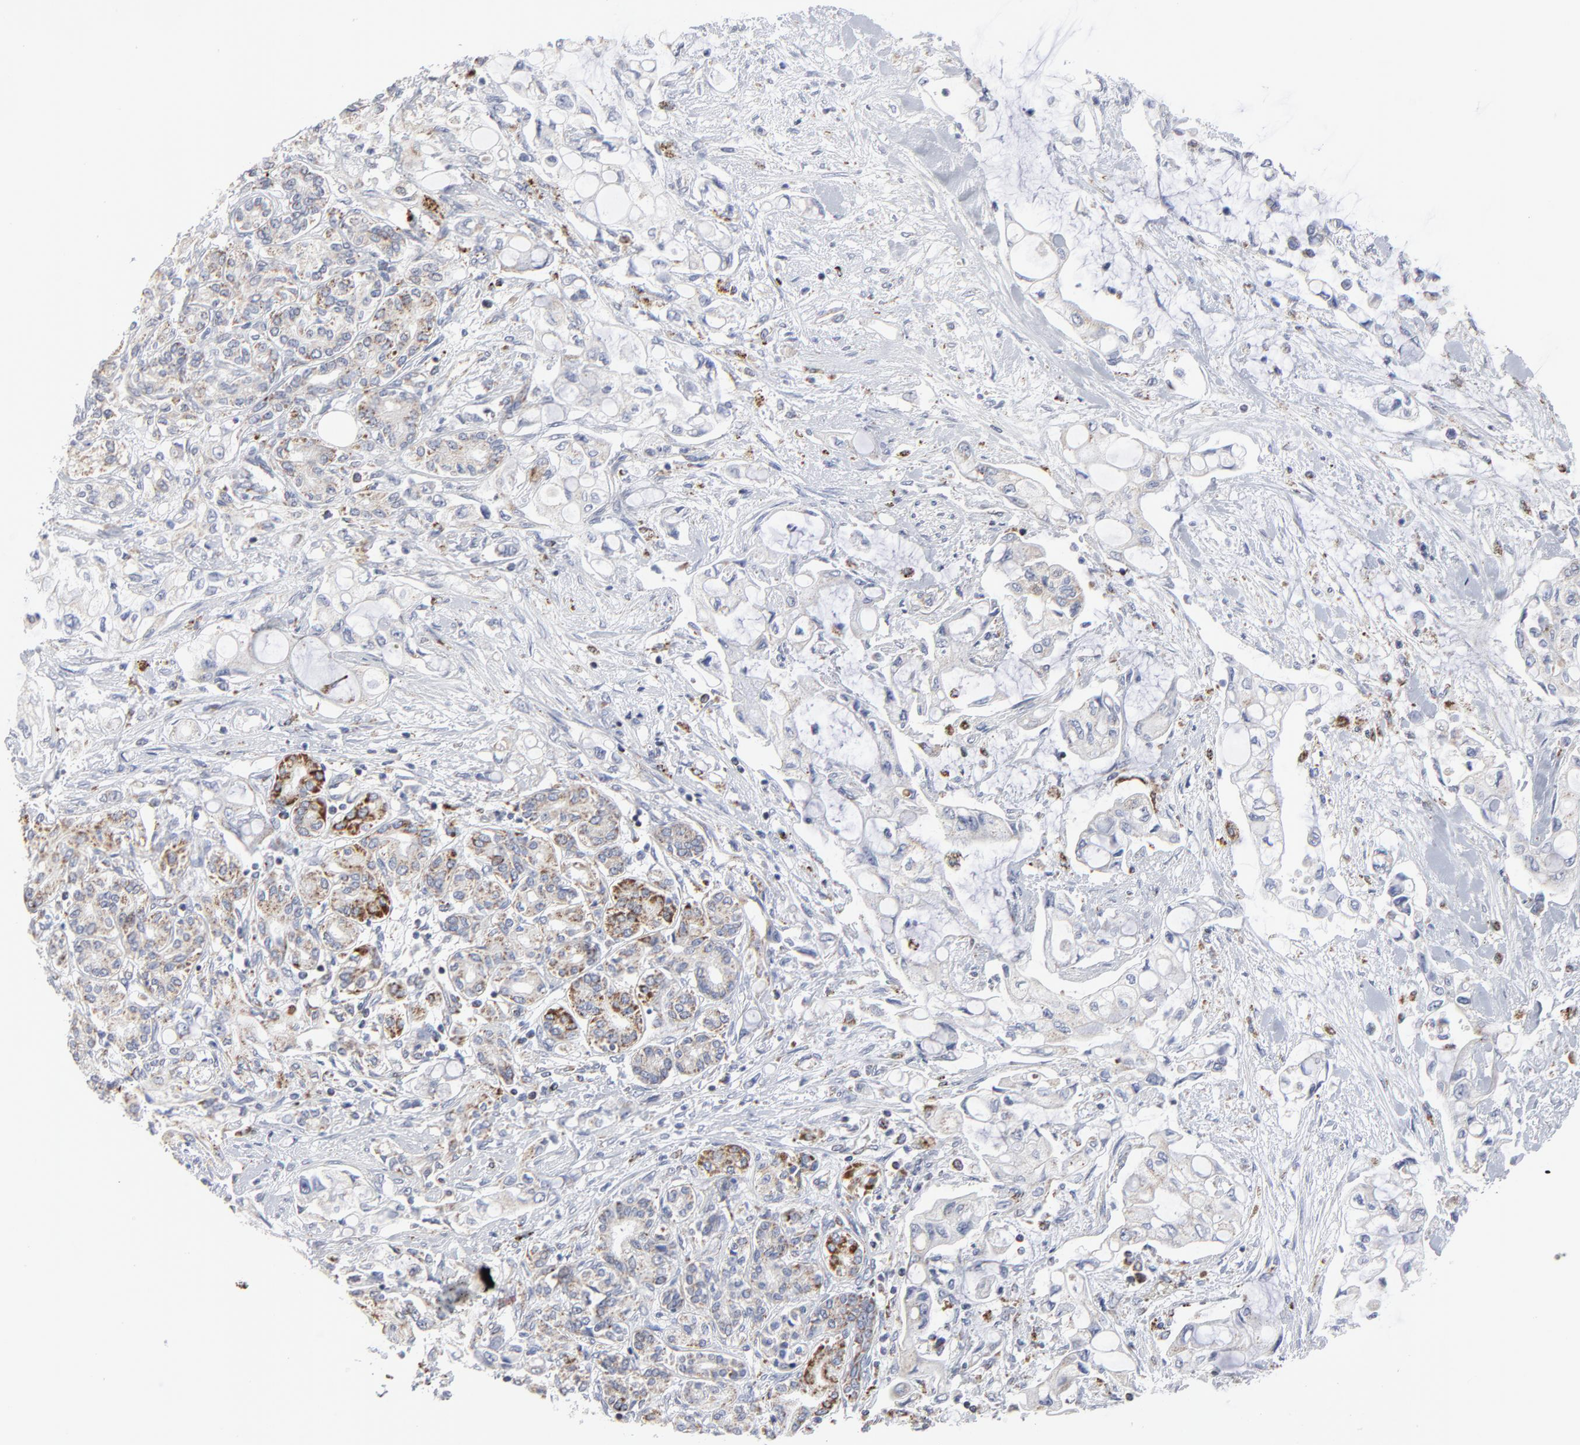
{"staining": {"intensity": "negative", "quantity": "none", "location": "none"}, "tissue": "pancreatic cancer", "cell_type": "Tumor cells", "image_type": "cancer", "snomed": [{"axis": "morphology", "description": "Adenocarcinoma, NOS"}, {"axis": "topography", "description": "Pancreas"}], "caption": "This is a photomicrograph of IHC staining of pancreatic cancer, which shows no staining in tumor cells.", "gene": "TXNRD2", "patient": {"sex": "female", "age": 70}}